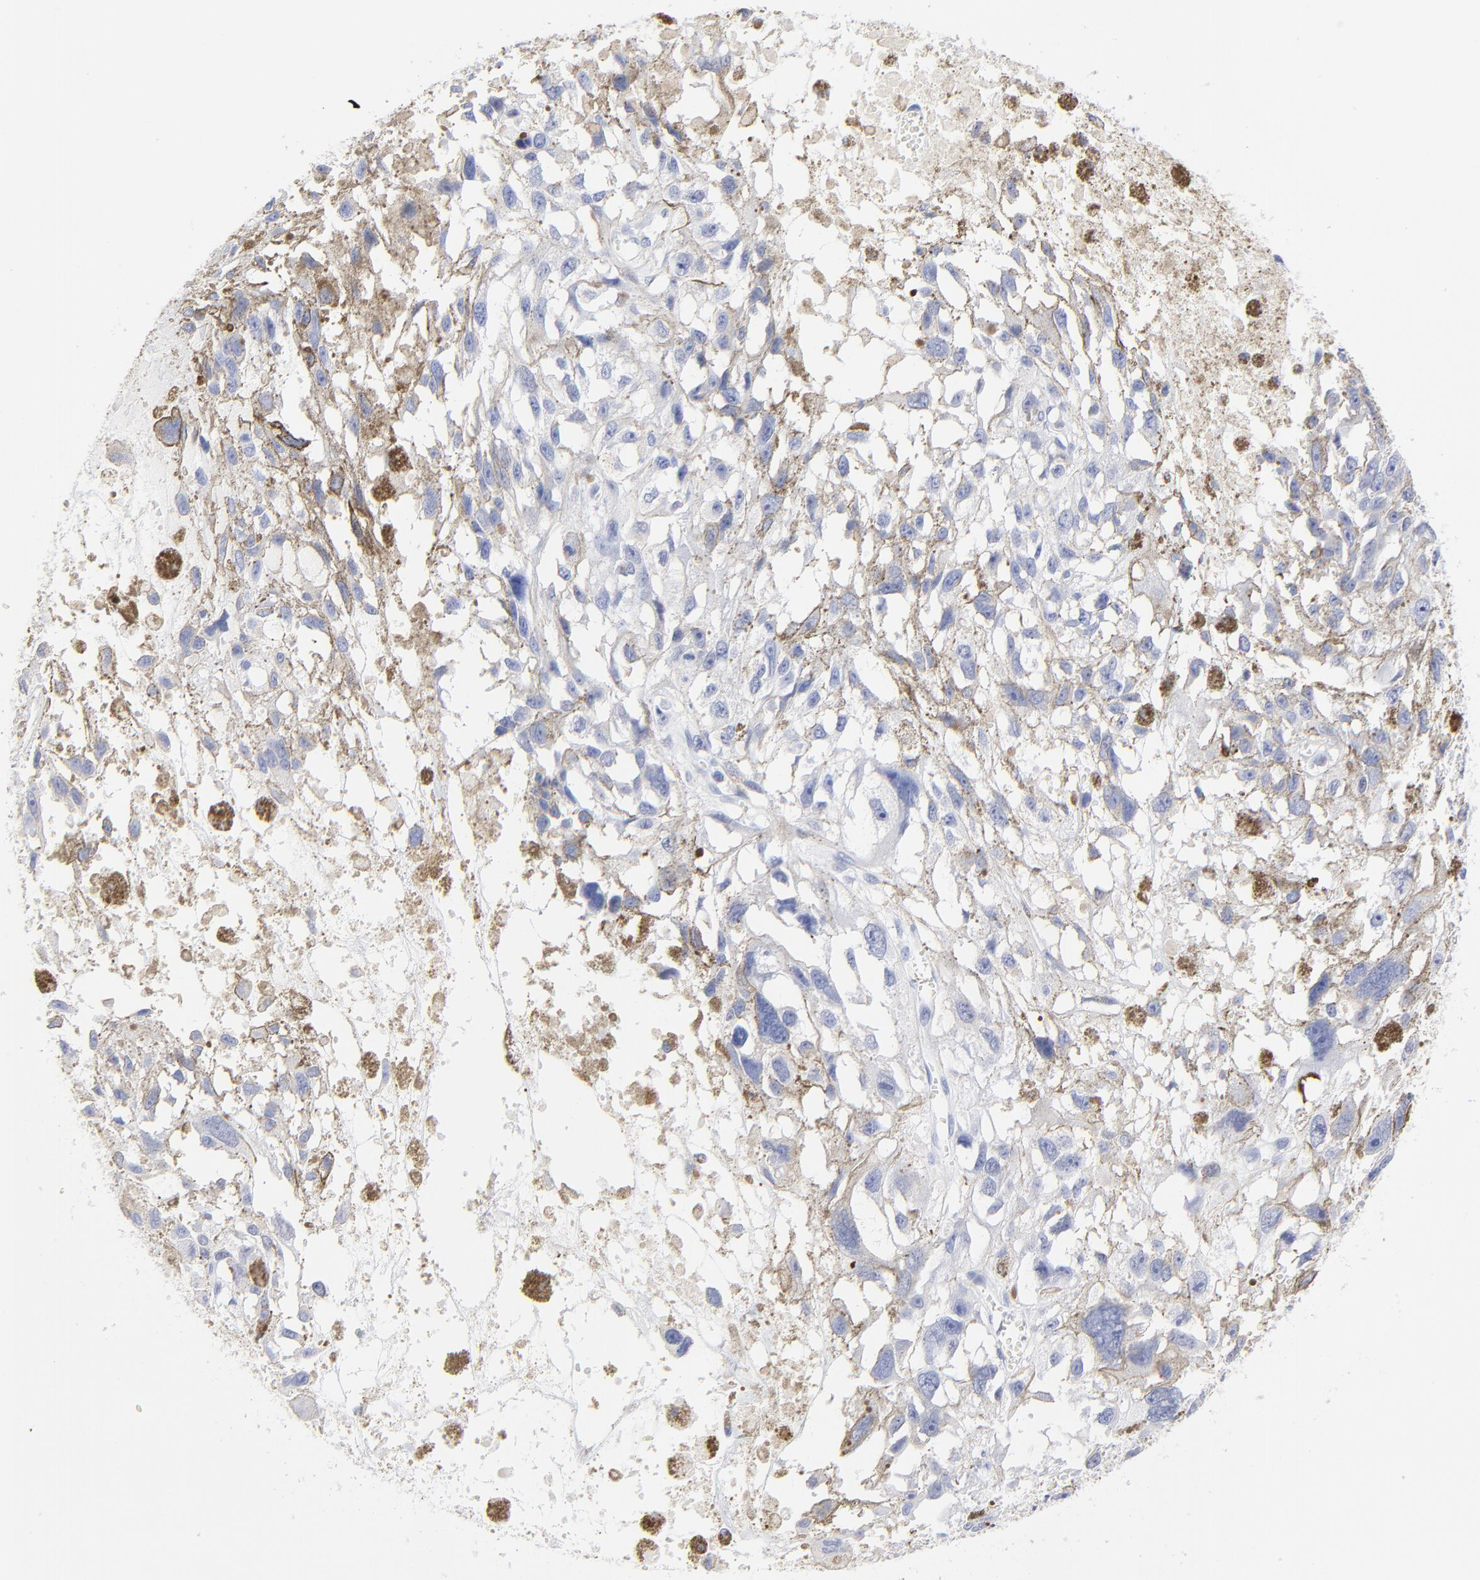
{"staining": {"intensity": "weak", "quantity": "<25%", "location": "cytoplasmic/membranous"}, "tissue": "melanoma", "cell_type": "Tumor cells", "image_type": "cancer", "snomed": [{"axis": "morphology", "description": "Malignant melanoma, Metastatic site"}, {"axis": "topography", "description": "Lymph node"}], "caption": "There is no significant expression in tumor cells of melanoma.", "gene": "ZAP70", "patient": {"sex": "male", "age": 59}}